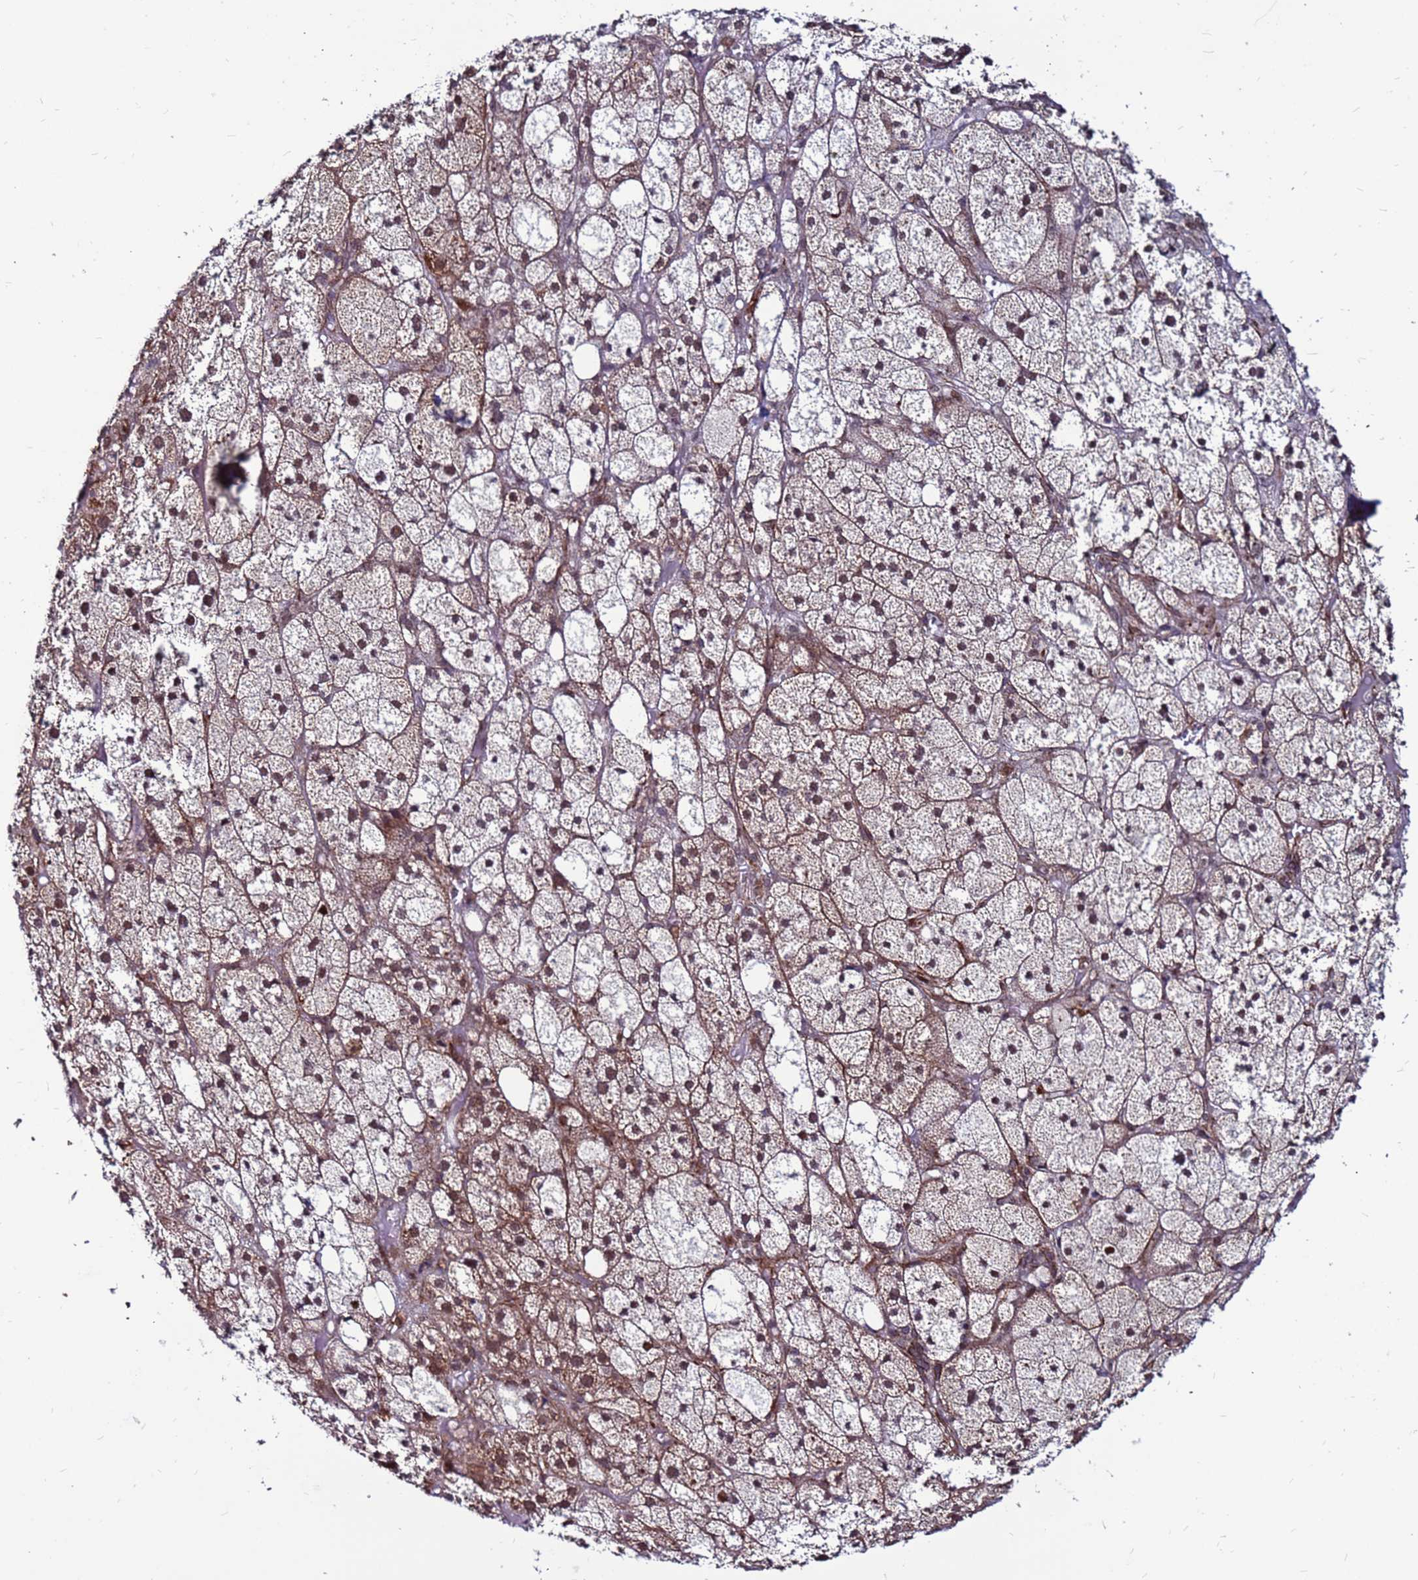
{"staining": {"intensity": "moderate", "quantity": "25%-75%", "location": "cytoplasmic/membranous,nuclear"}, "tissue": "adrenal gland", "cell_type": "Glandular cells", "image_type": "normal", "snomed": [{"axis": "morphology", "description": "Normal tissue, NOS"}, {"axis": "topography", "description": "Adrenal gland"}], "caption": "A micrograph of adrenal gland stained for a protein displays moderate cytoplasmic/membranous,nuclear brown staining in glandular cells. The staining was performed using DAB to visualize the protein expression in brown, while the nuclei were stained in blue with hematoxylin (Magnification: 20x).", "gene": "CLK3", "patient": {"sex": "female", "age": 61}}